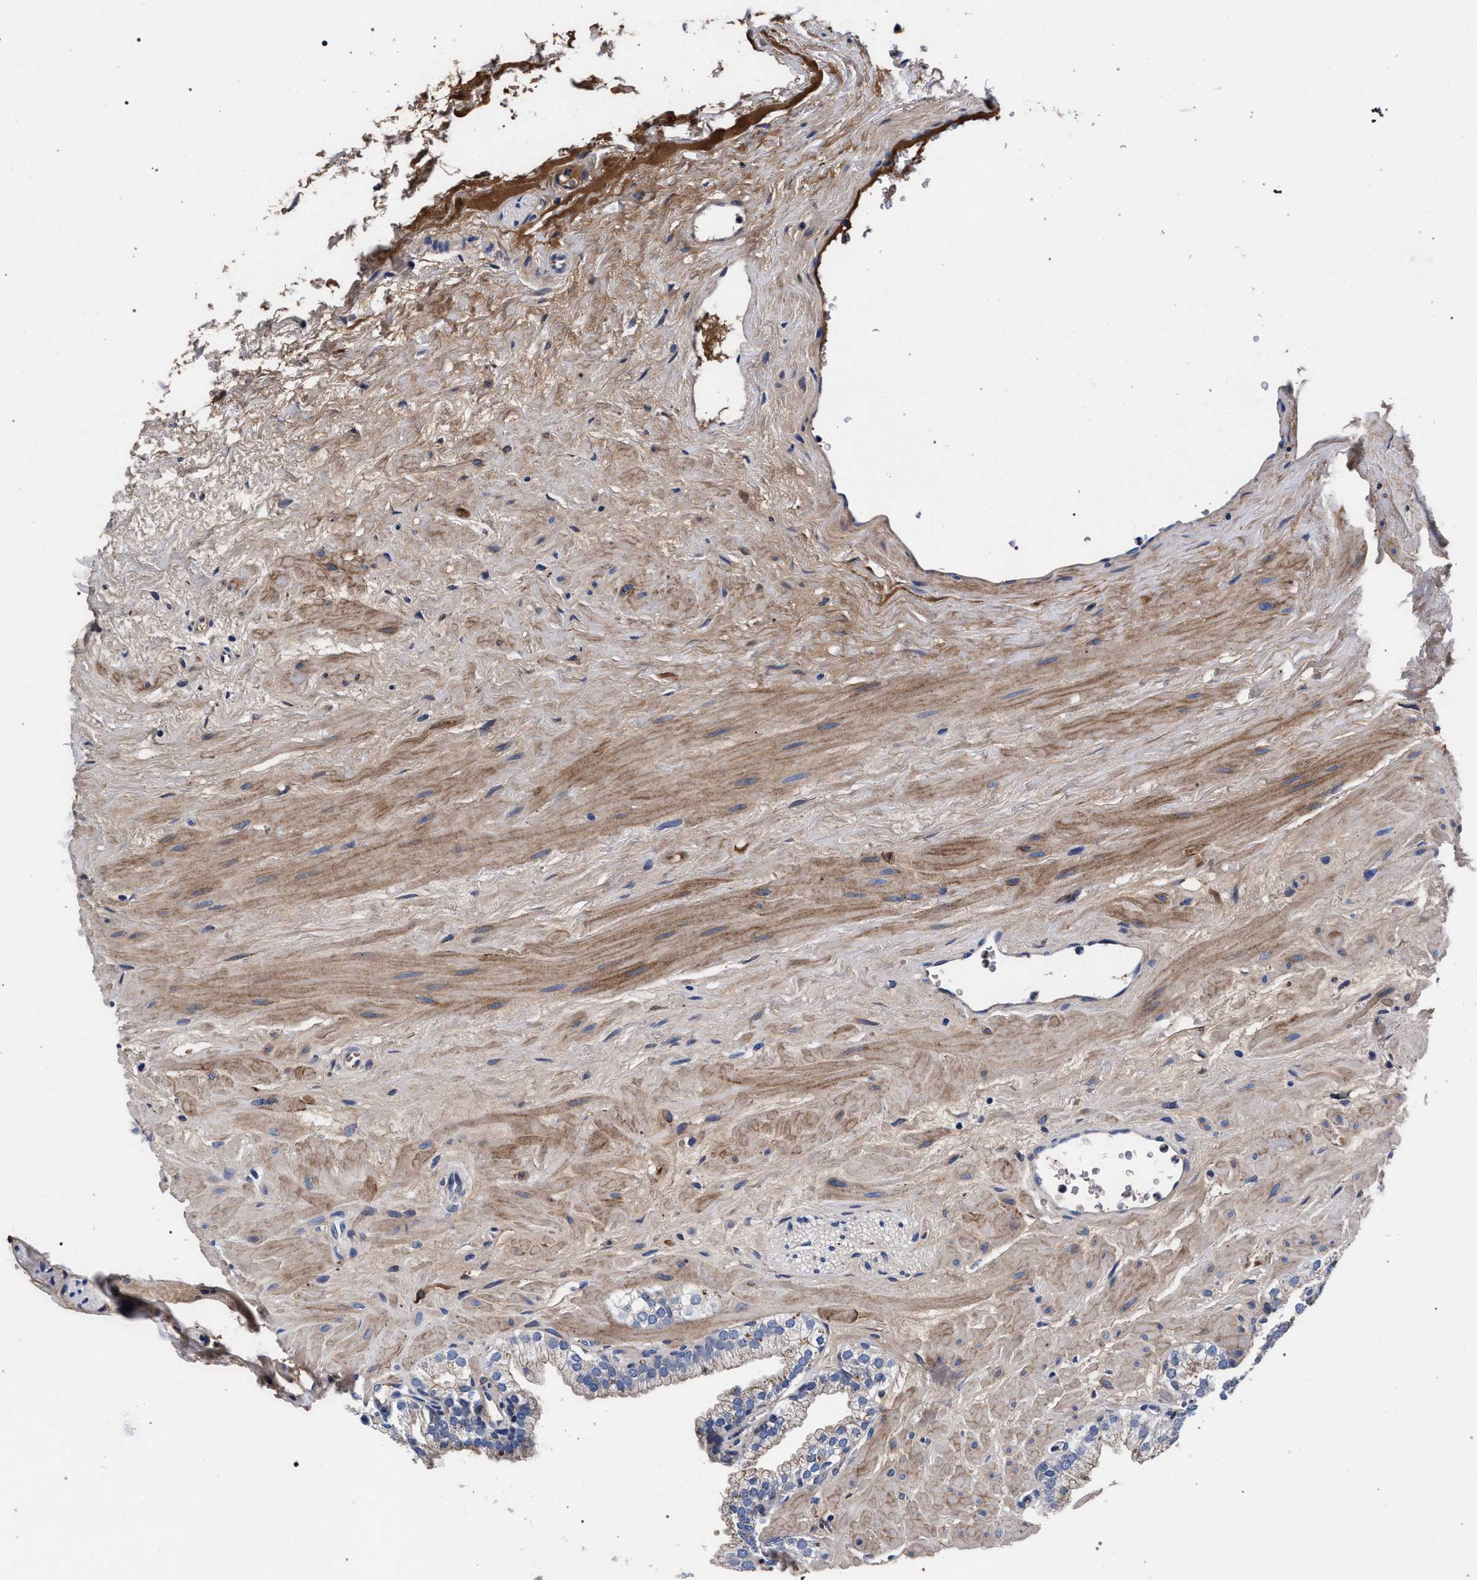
{"staining": {"intensity": "moderate", "quantity": "<25%", "location": "cytoplasmic/membranous"}, "tissue": "prostate", "cell_type": "Glandular cells", "image_type": "normal", "snomed": [{"axis": "morphology", "description": "Normal tissue, NOS"}, {"axis": "morphology", "description": "Urothelial carcinoma, Low grade"}, {"axis": "topography", "description": "Urinary bladder"}, {"axis": "topography", "description": "Prostate"}], "caption": "The image exhibits staining of benign prostate, revealing moderate cytoplasmic/membranous protein expression (brown color) within glandular cells. The staining was performed using DAB to visualize the protein expression in brown, while the nuclei were stained in blue with hematoxylin (Magnification: 20x).", "gene": "ACOX1", "patient": {"sex": "male", "age": 60}}